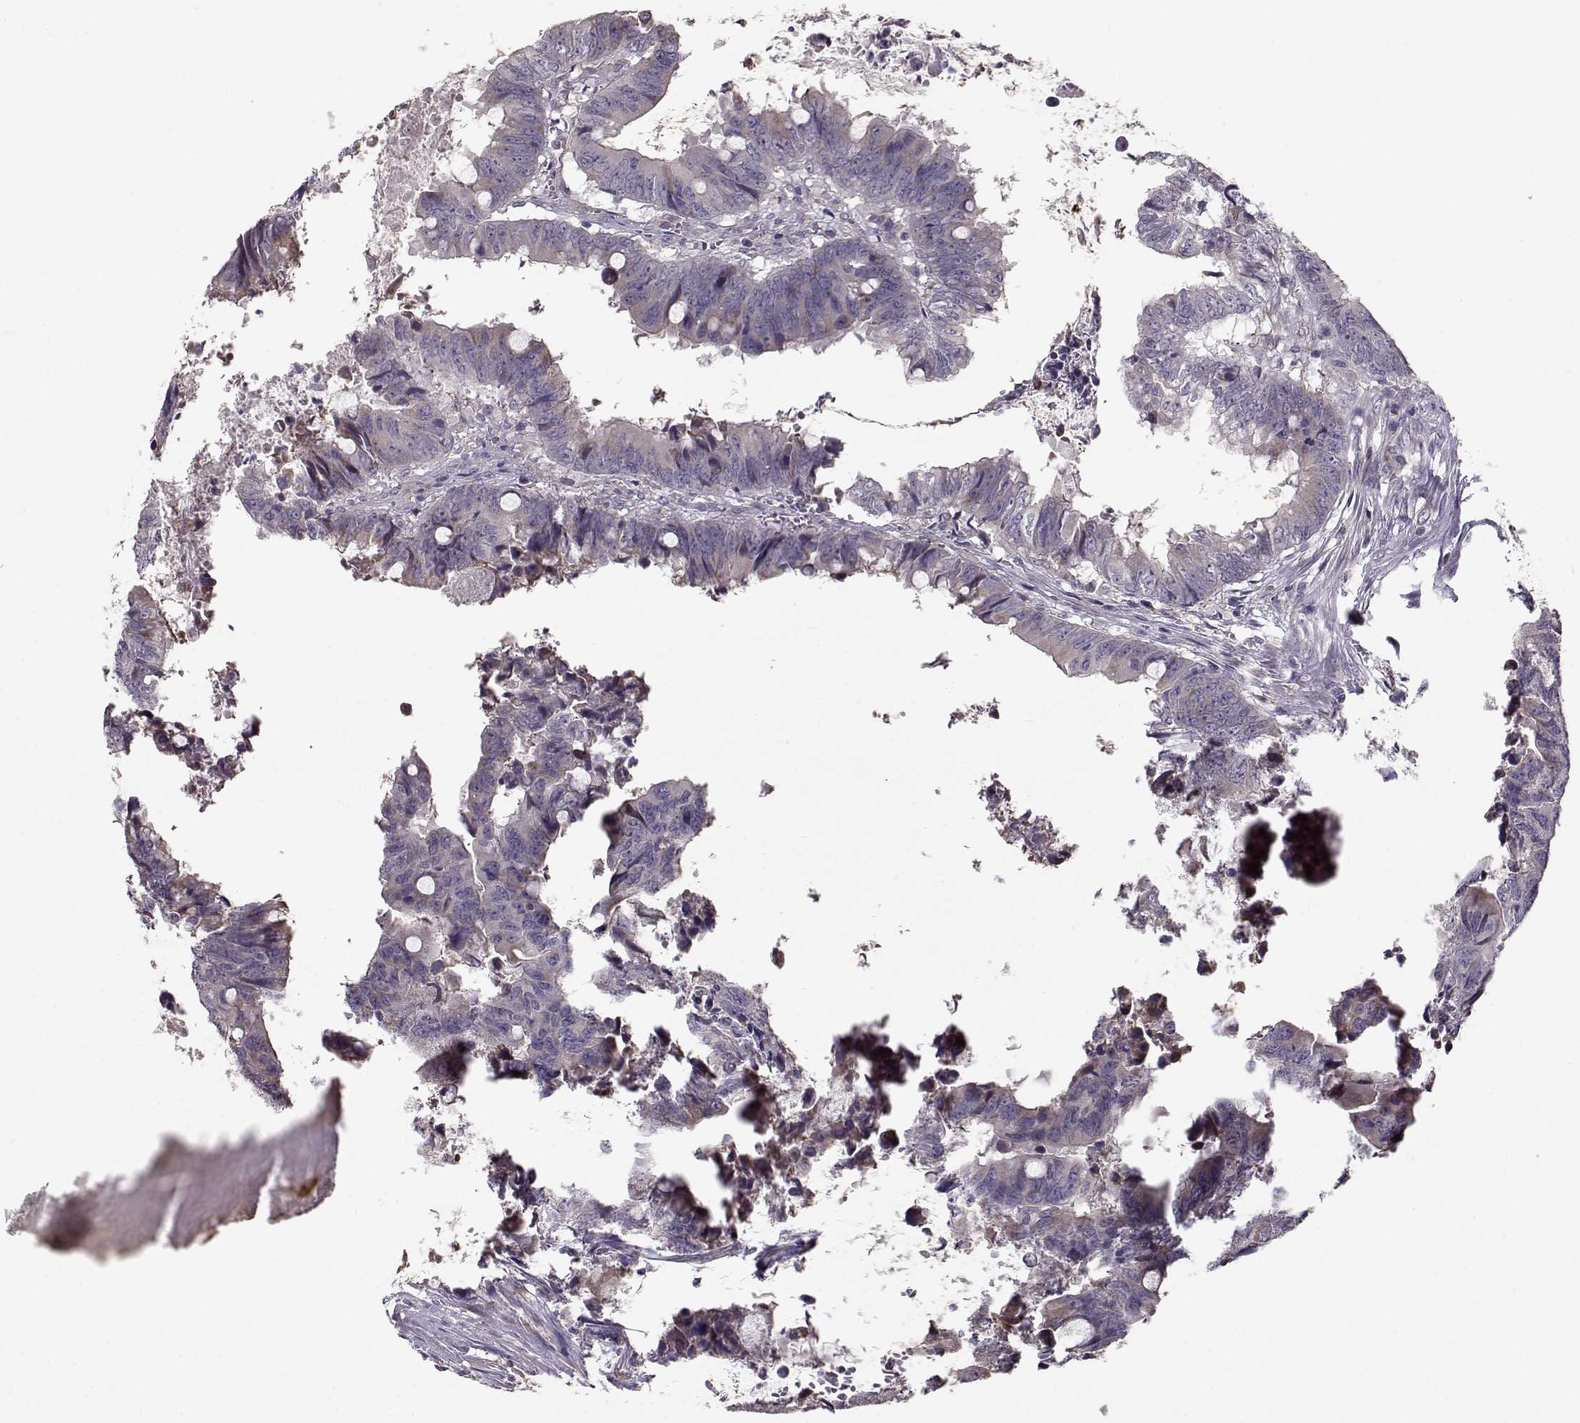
{"staining": {"intensity": "negative", "quantity": "none", "location": "none"}, "tissue": "colorectal cancer", "cell_type": "Tumor cells", "image_type": "cancer", "snomed": [{"axis": "morphology", "description": "Adenocarcinoma, NOS"}, {"axis": "topography", "description": "Colon"}], "caption": "The histopathology image reveals no staining of tumor cells in colorectal cancer.", "gene": "ENTPD8", "patient": {"sex": "female", "age": 82}}